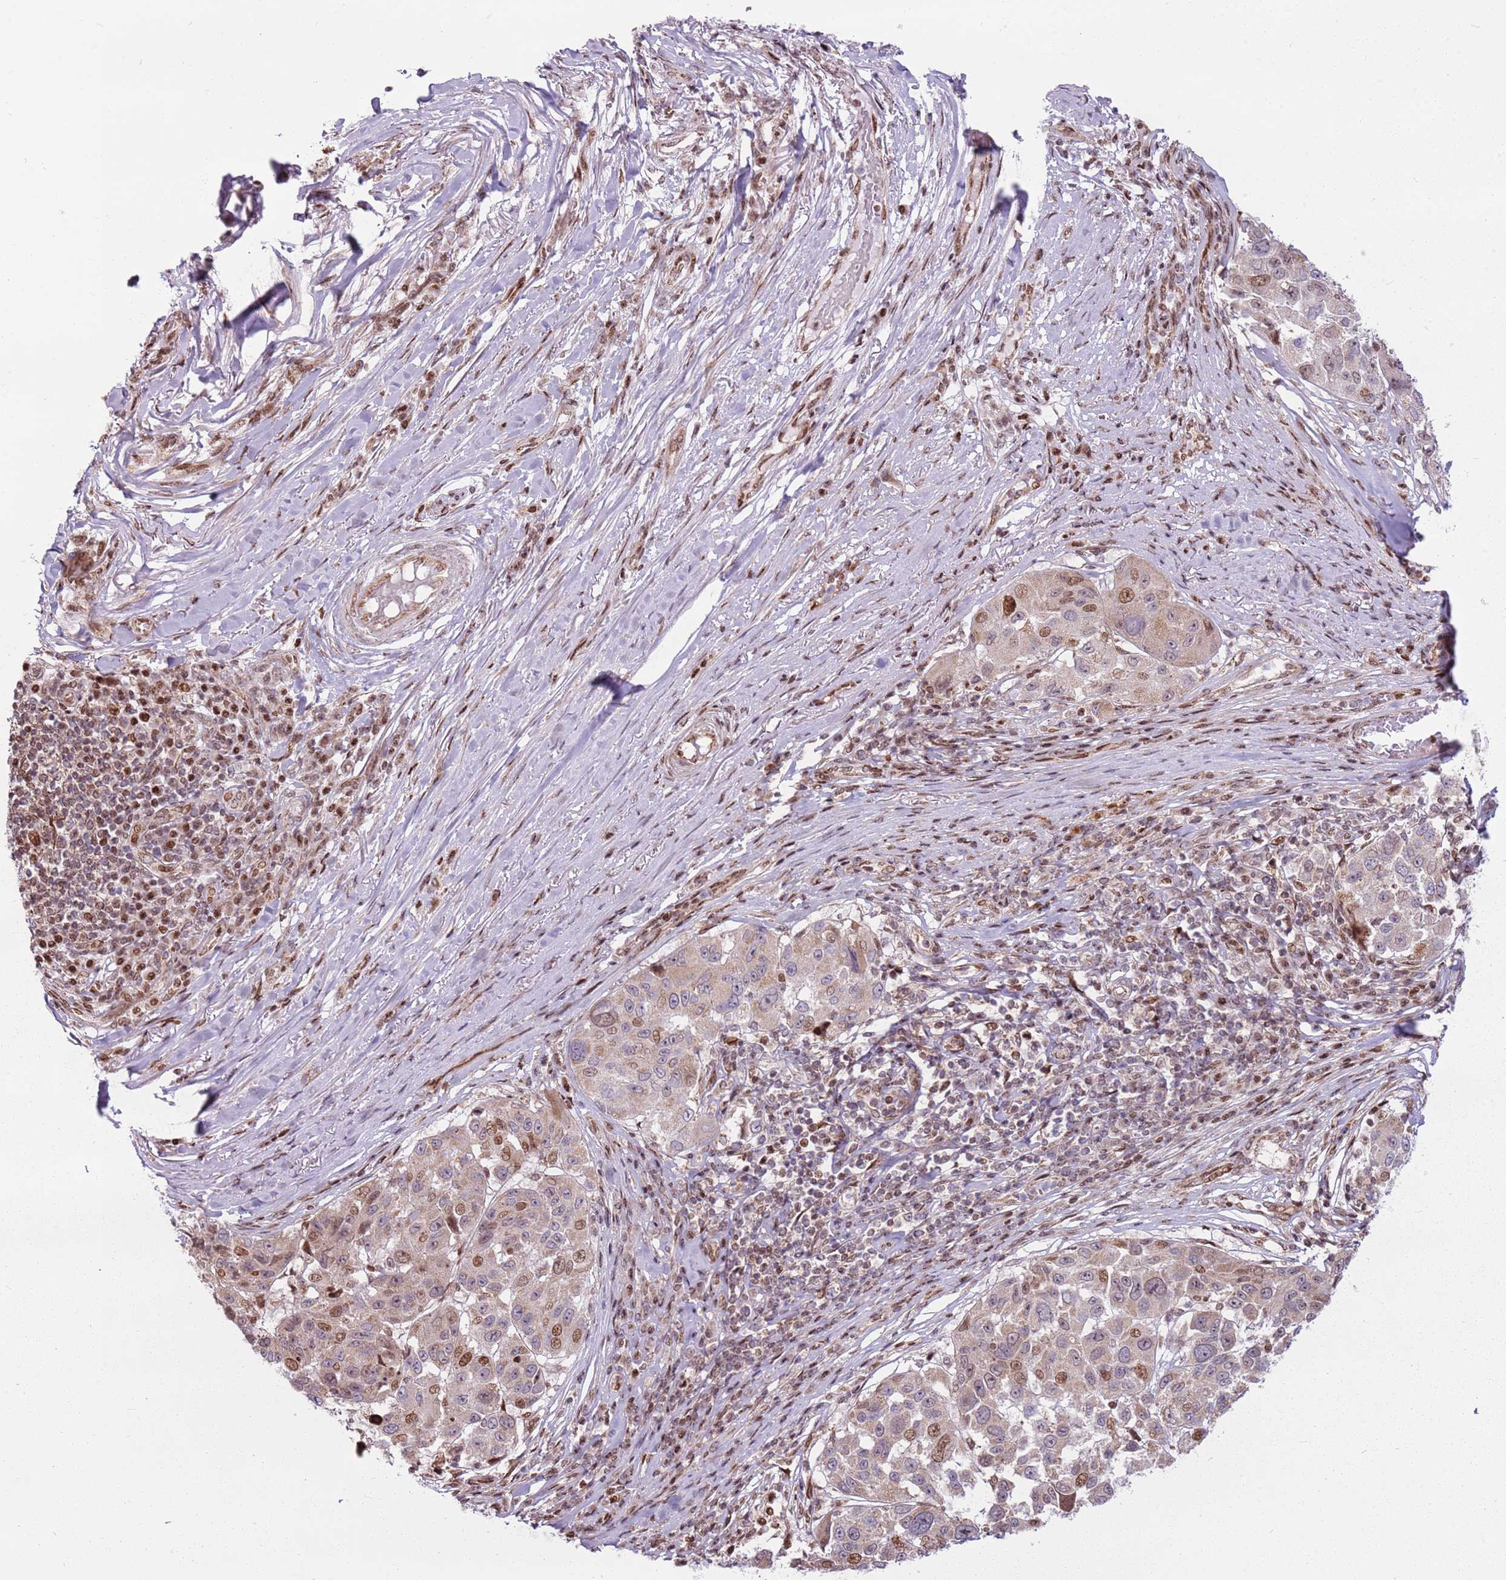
{"staining": {"intensity": "moderate", "quantity": "<25%", "location": "cytoplasmic/membranous,nuclear"}, "tissue": "melanoma", "cell_type": "Tumor cells", "image_type": "cancer", "snomed": [{"axis": "morphology", "description": "Malignant melanoma, NOS"}, {"axis": "topography", "description": "Skin"}], "caption": "Malignant melanoma was stained to show a protein in brown. There is low levels of moderate cytoplasmic/membranous and nuclear positivity in approximately <25% of tumor cells.", "gene": "PCTP", "patient": {"sex": "female", "age": 66}}